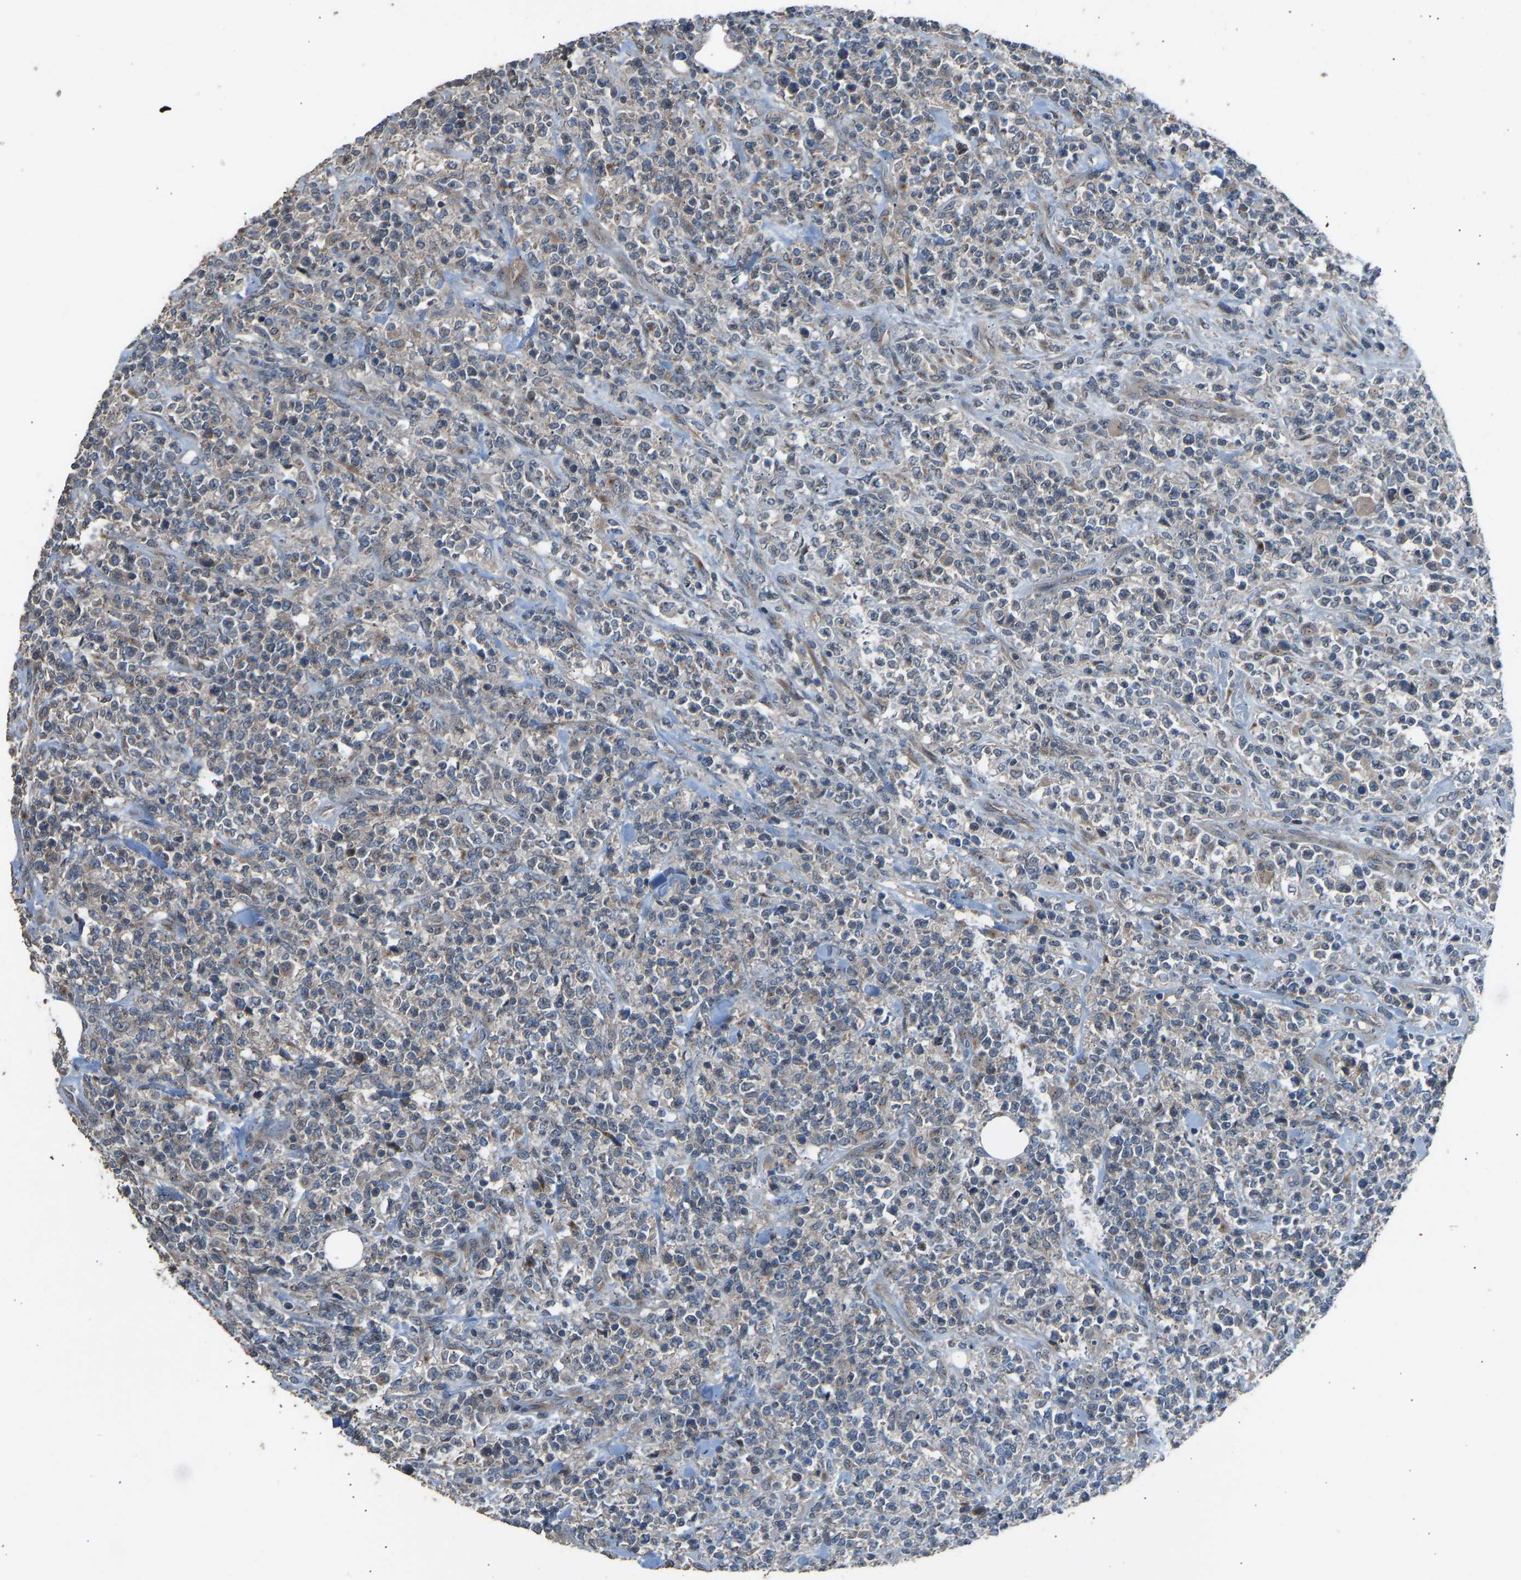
{"staining": {"intensity": "negative", "quantity": "none", "location": "none"}, "tissue": "lymphoma", "cell_type": "Tumor cells", "image_type": "cancer", "snomed": [{"axis": "morphology", "description": "Malignant lymphoma, non-Hodgkin's type, High grade"}, {"axis": "topography", "description": "Soft tissue"}], "caption": "There is no significant positivity in tumor cells of lymphoma.", "gene": "SLC43A1", "patient": {"sex": "male", "age": 18}}